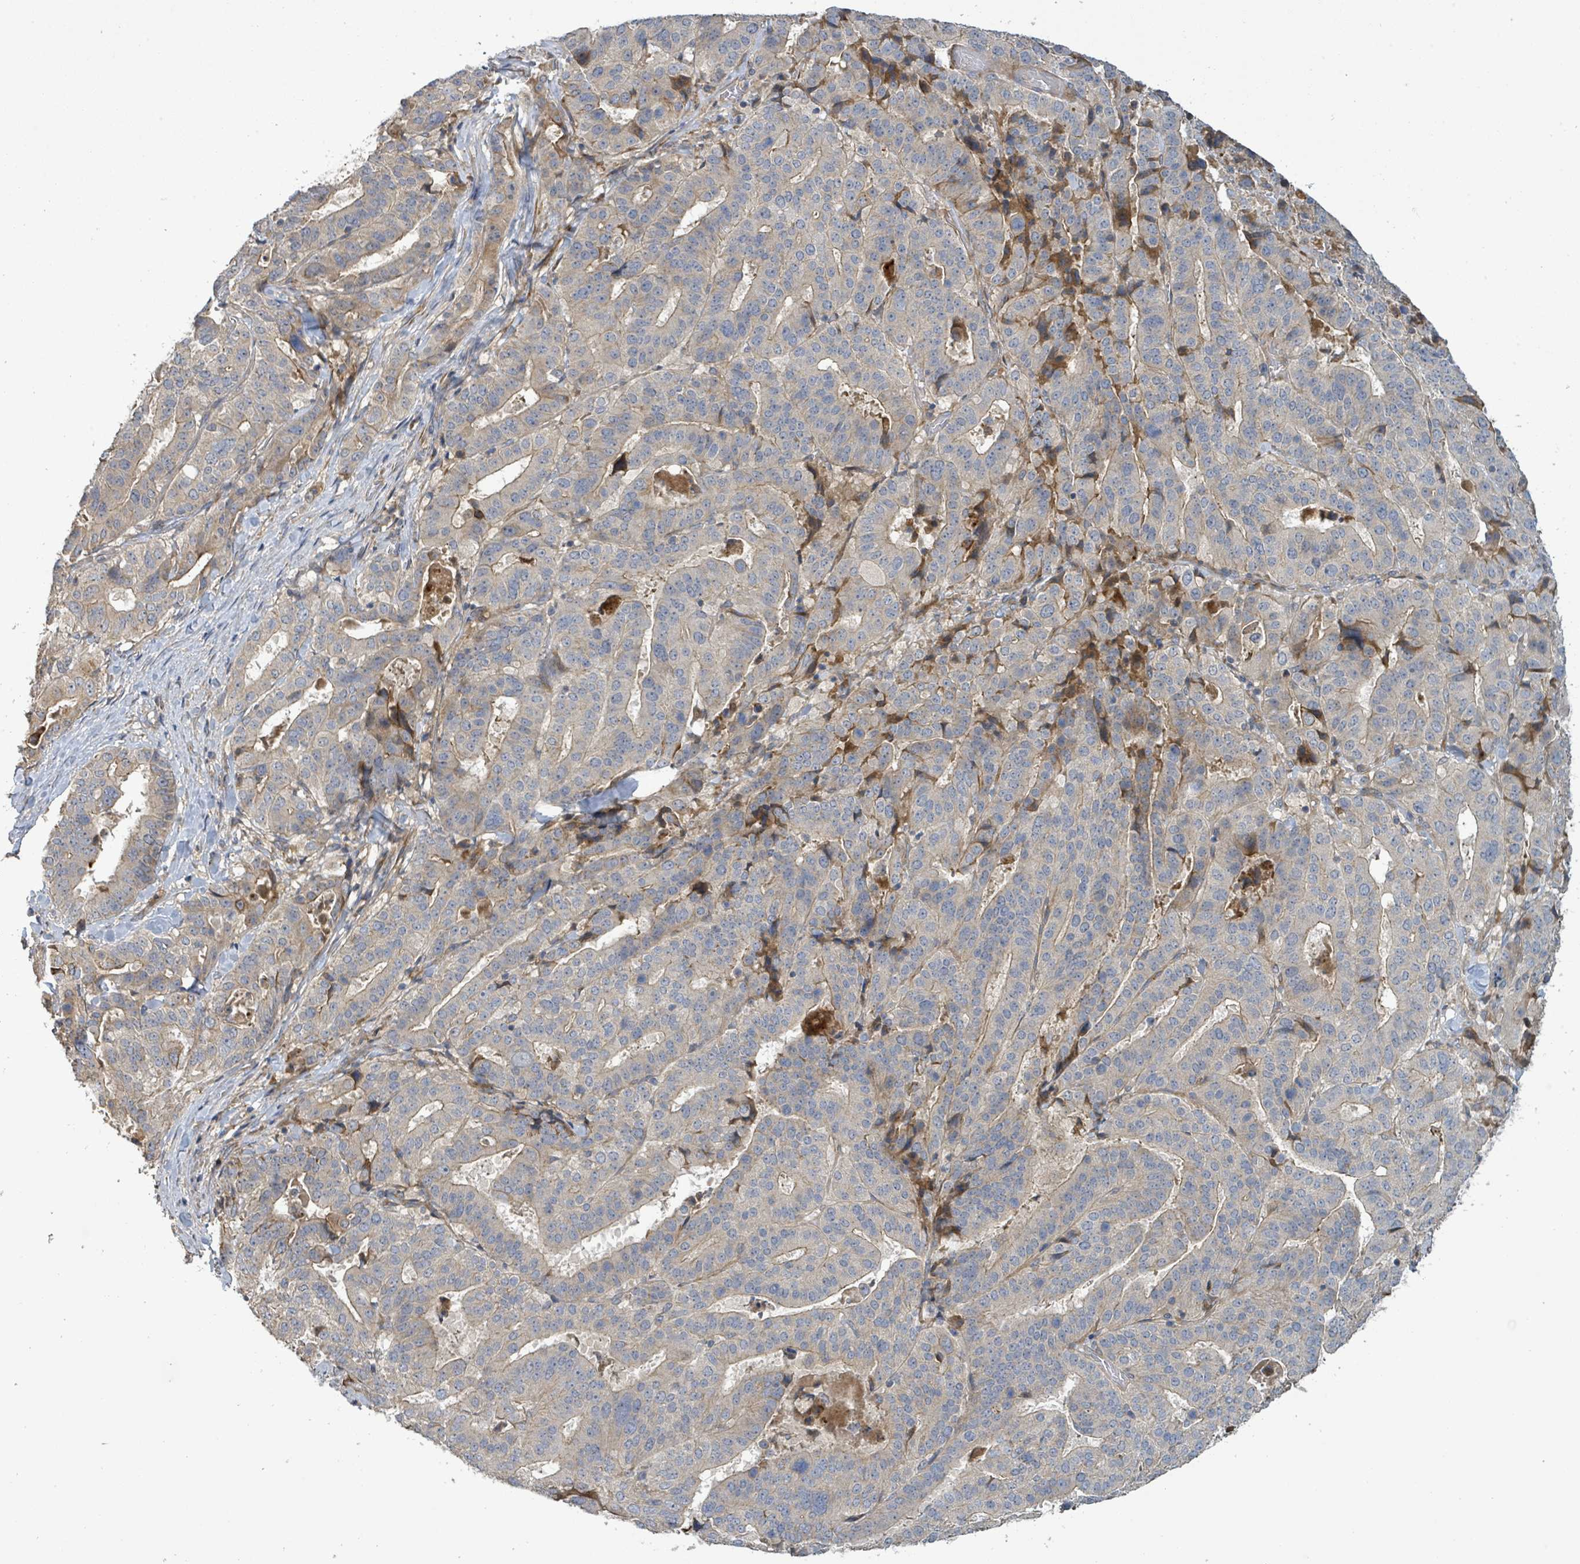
{"staining": {"intensity": "moderate", "quantity": "<25%", "location": "cytoplasmic/membranous"}, "tissue": "stomach cancer", "cell_type": "Tumor cells", "image_type": "cancer", "snomed": [{"axis": "morphology", "description": "Adenocarcinoma, NOS"}, {"axis": "topography", "description": "Stomach"}], "caption": "Immunohistochemistry (IHC) image of neoplastic tissue: adenocarcinoma (stomach) stained using IHC reveals low levels of moderate protein expression localized specifically in the cytoplasmic/membranous of tumor cells, appearing as a cytoplasmic/membranous brown color.", "gene": "STARD4", "patient": {"sex": "male", "age": 48}}